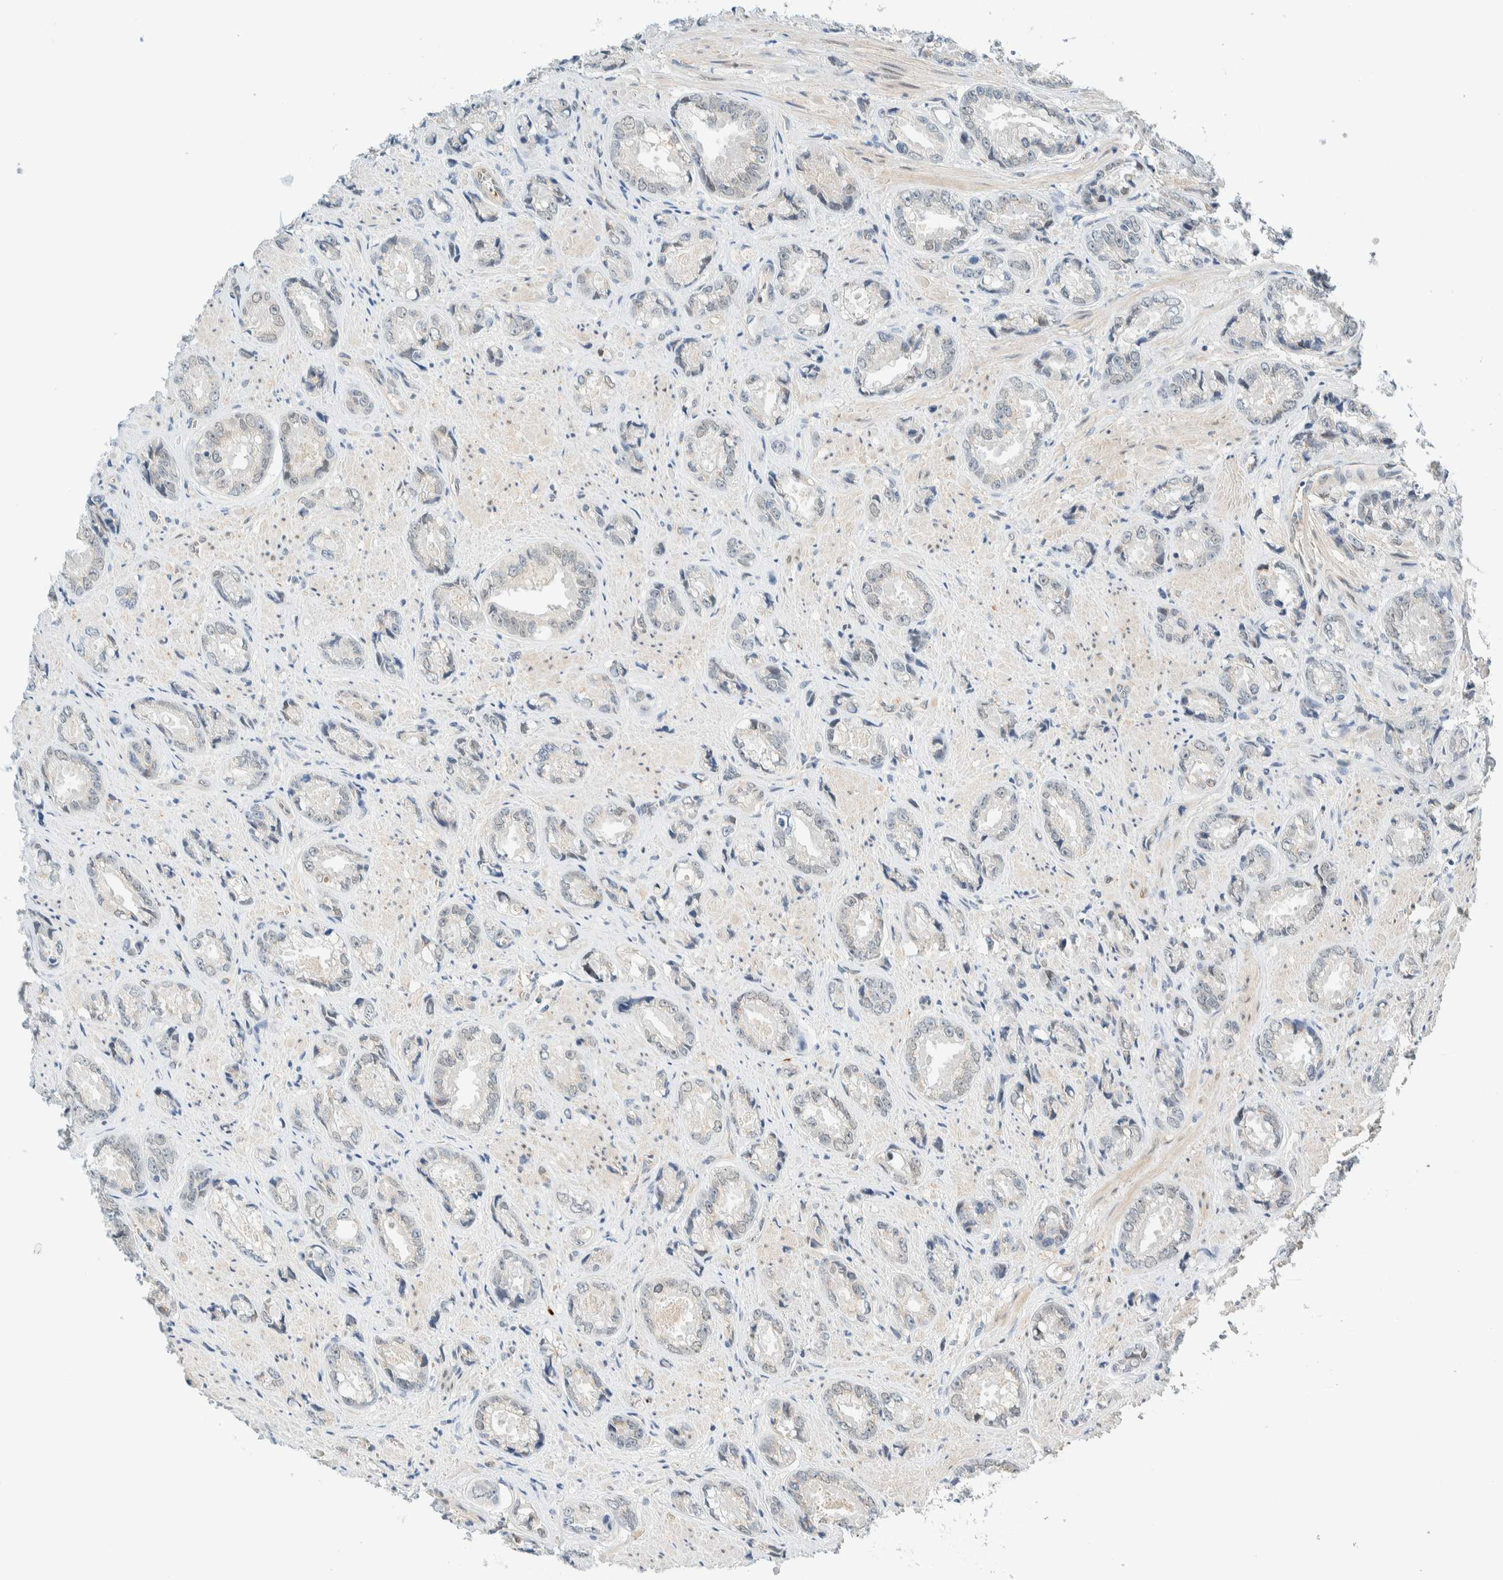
{"staining": {"intensity": "negative", "quantity": "none", "location": "none"}, "tissue": "prostate cancer", "cell_type": "Tumor cells", "image_type": "cancer", "snomed": [{"axis": "morphology", "description": "Adenocarcinoma, High grade"}, {"axis": "topography", "description": "Prostate"}], "caption": "IHC photomicrograph of neoplastic tissue: prostate adenocarcinoma (high-grade) stained with DAB demonstrates no significant protein staining in tumor cells.", "gene": "TSTD2", "patient": {"sex": "male", "age": 61}}